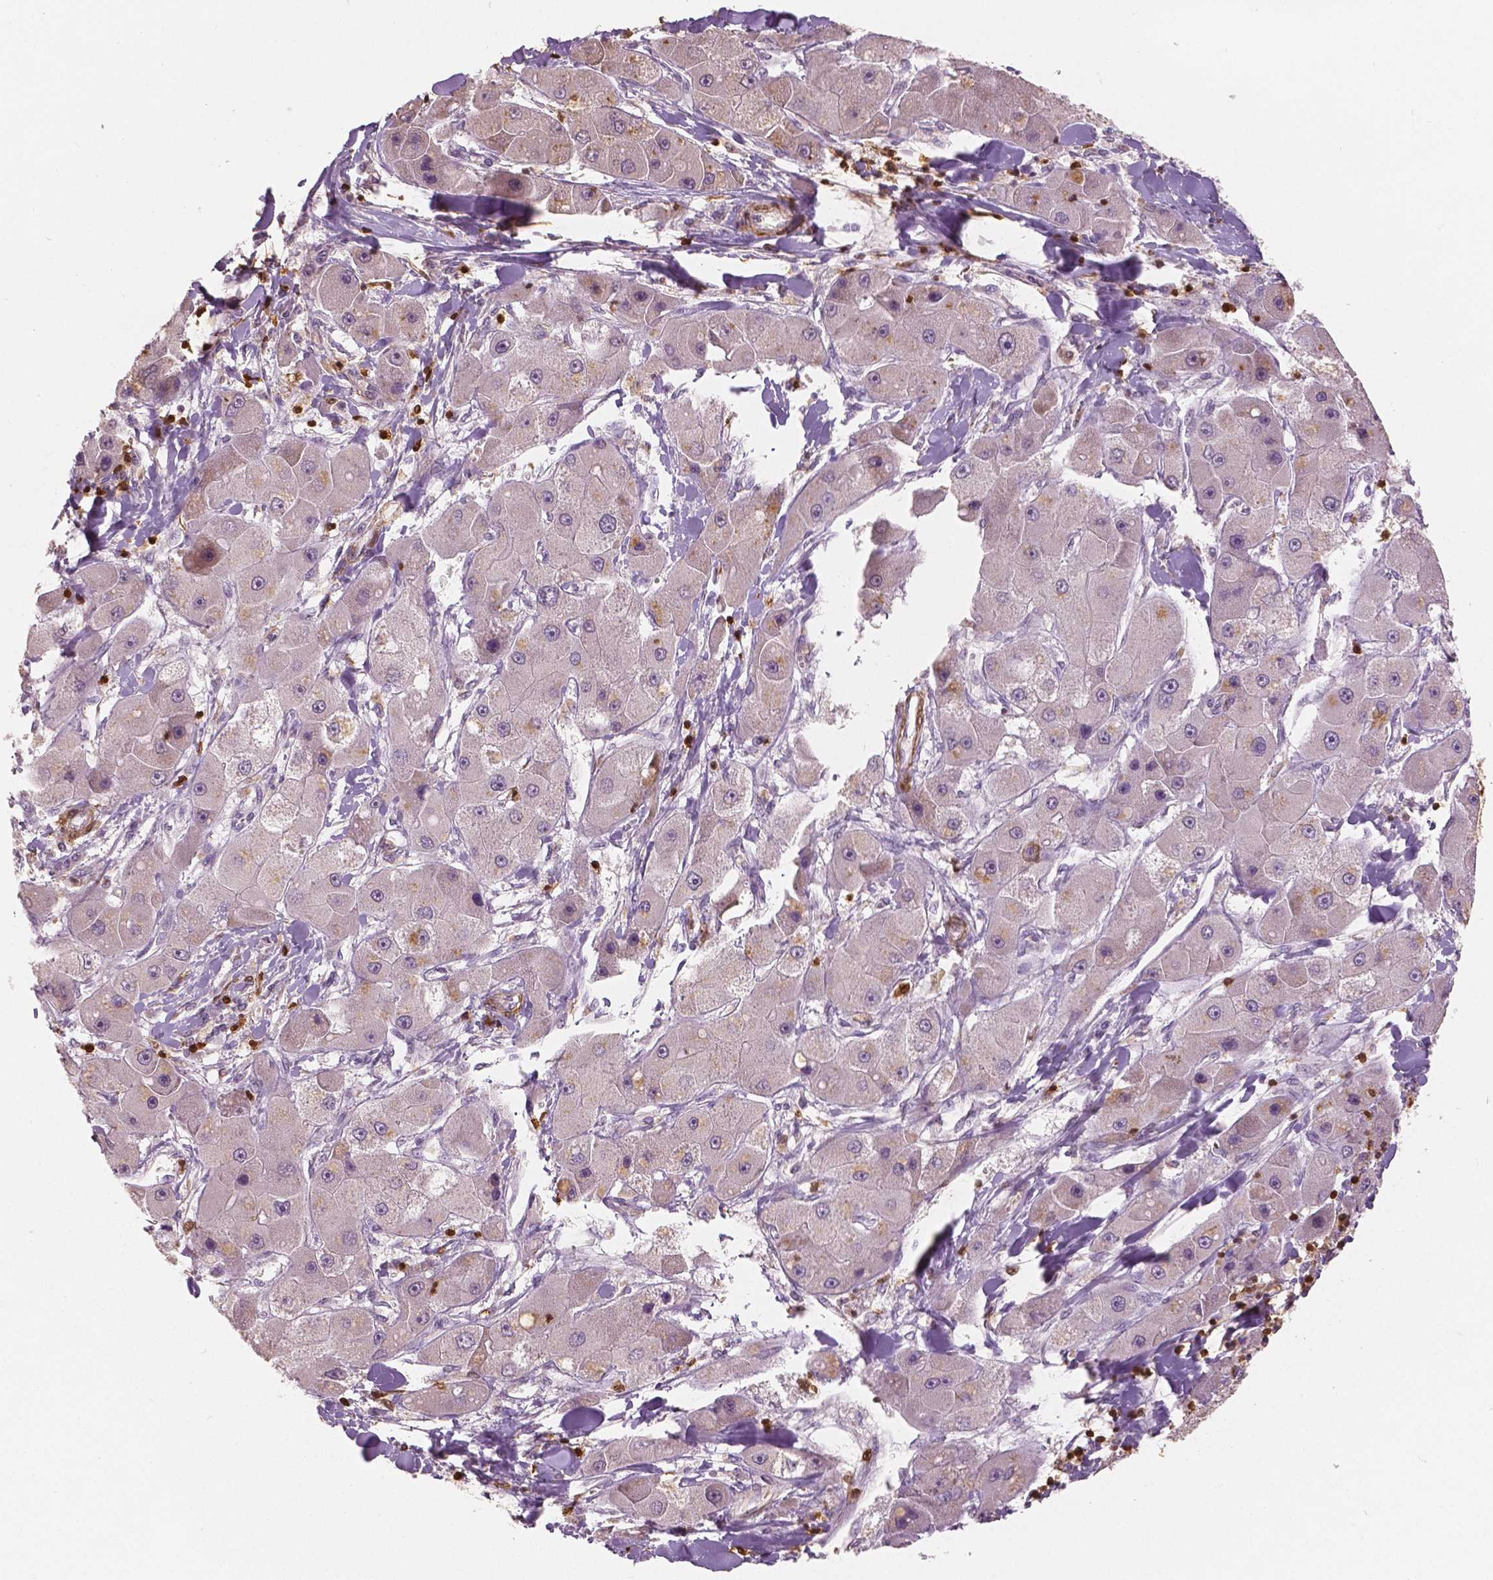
{"staining": {"intensity": "negative", "quantity": "none", "location": "none"}, "tissue": "liver cancer", "cell_type": "Tumor cells", "image_type": "cancer", "snomed": [{"axis": "morphology", "description": "Carcinoma, Hepatocellular, NOS"}, {"axis": "topography", "description": "Liver"}], "caption": "There is no significant positivity in tumor cells of liver cancer.", "gene": "S100A4", "patient": {"sex": "male", "age": 24}}